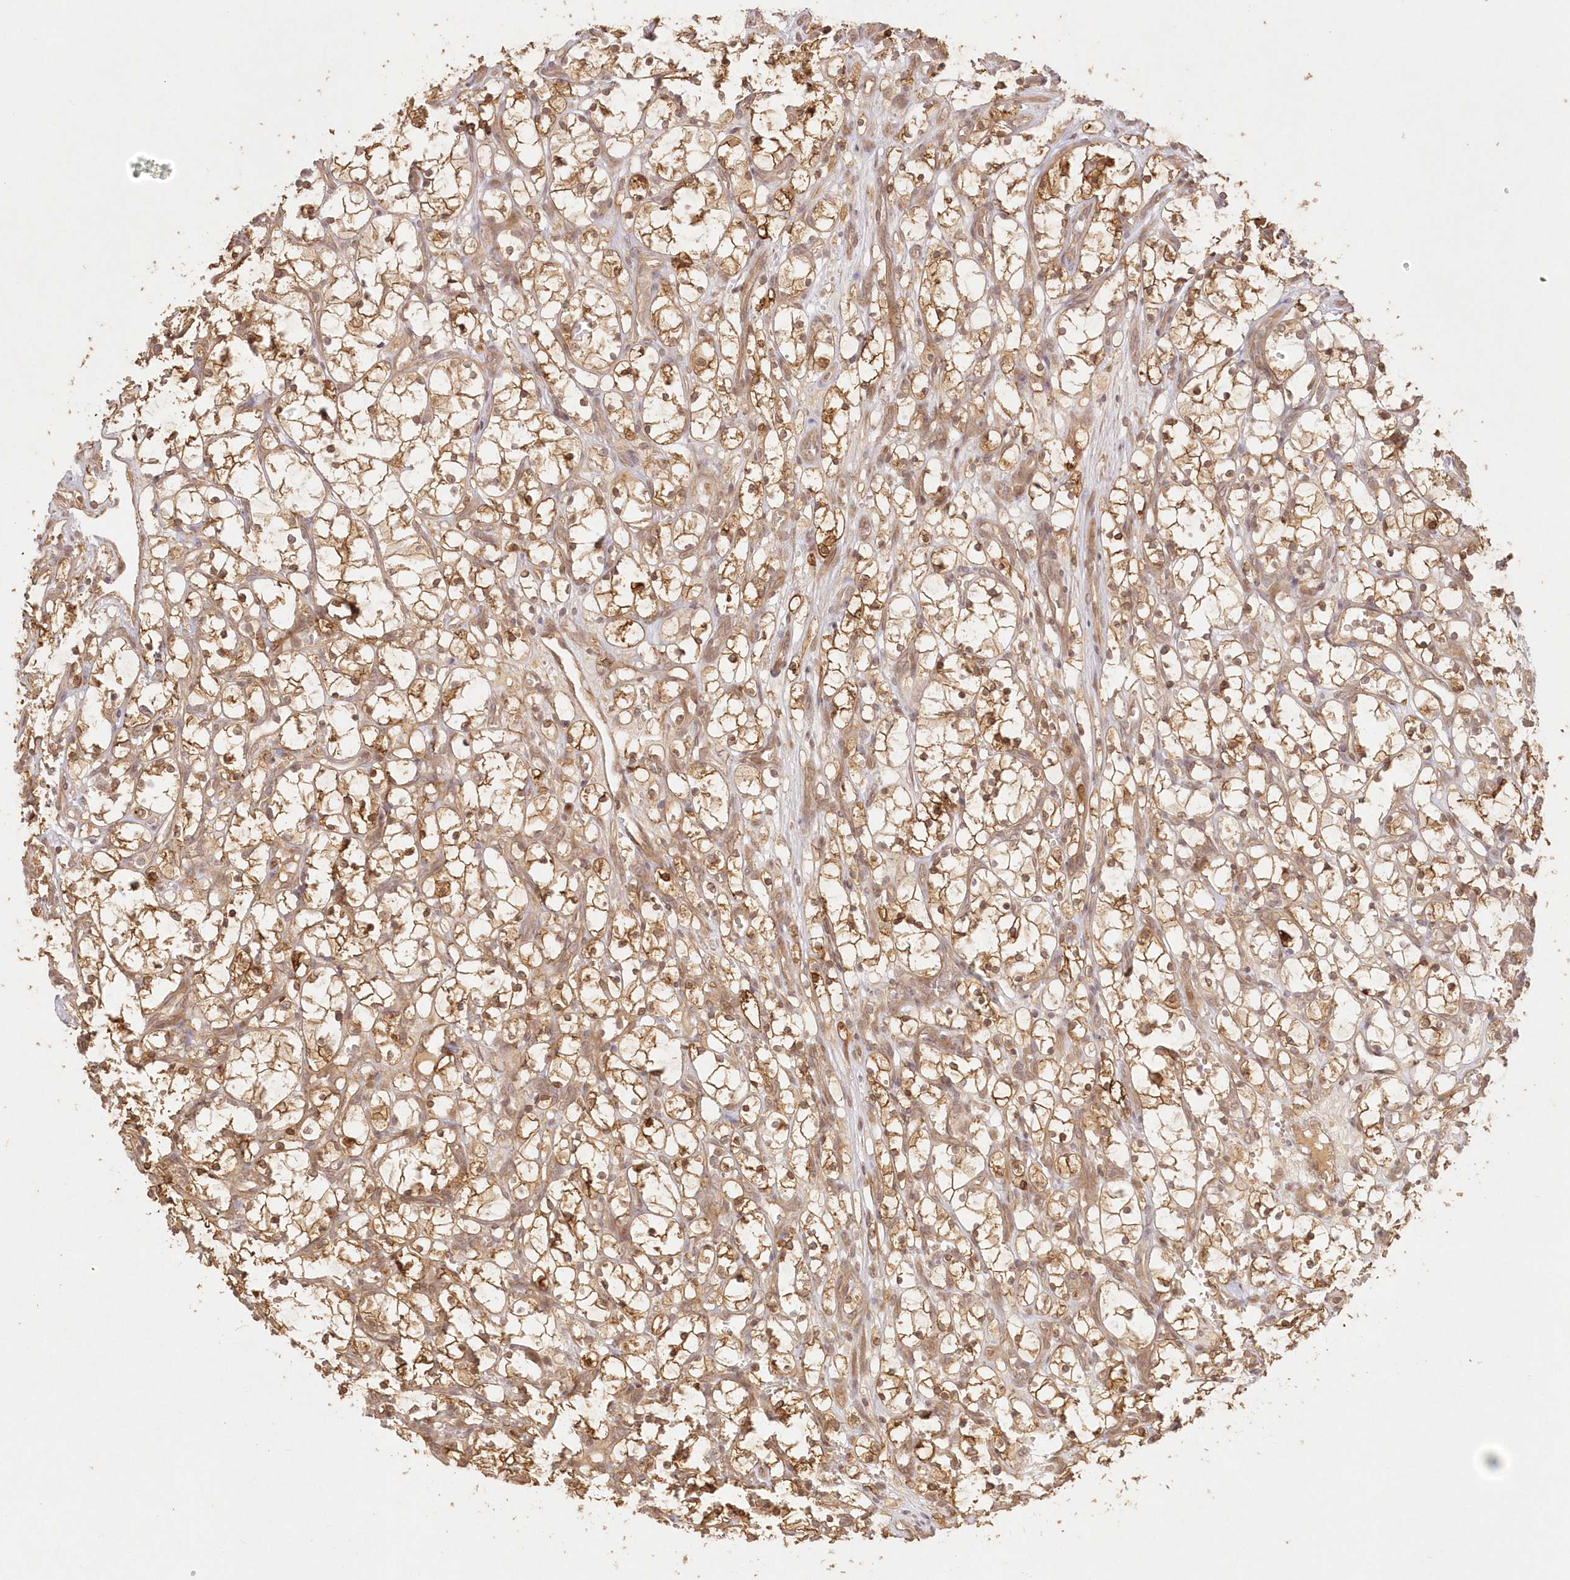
{"staining": {"intensity": "moderate", "quantity": "25%-75%", "location": "cytoplasmic/membranous"}, "tissue": "renal cancer", "cell_type": "Tumor cells", "image_type": "cancer", "snomed": [{"axis": "morphology", "description": "Adenocarcinoma, NOS"}, {"axis": "topography", "description": "Kidney"}], "caption": "This histopathology image demonstrates renal cancer stained with immunohistochemistry (IHC) to label a protein in brown. The cytoplasmic/membranous of tumor cells show moderate positivity for the protein. Nuclei are counter-stained blue.", "gene": "KIAA0232", "patient": {"sex": "female", "age": 69}}